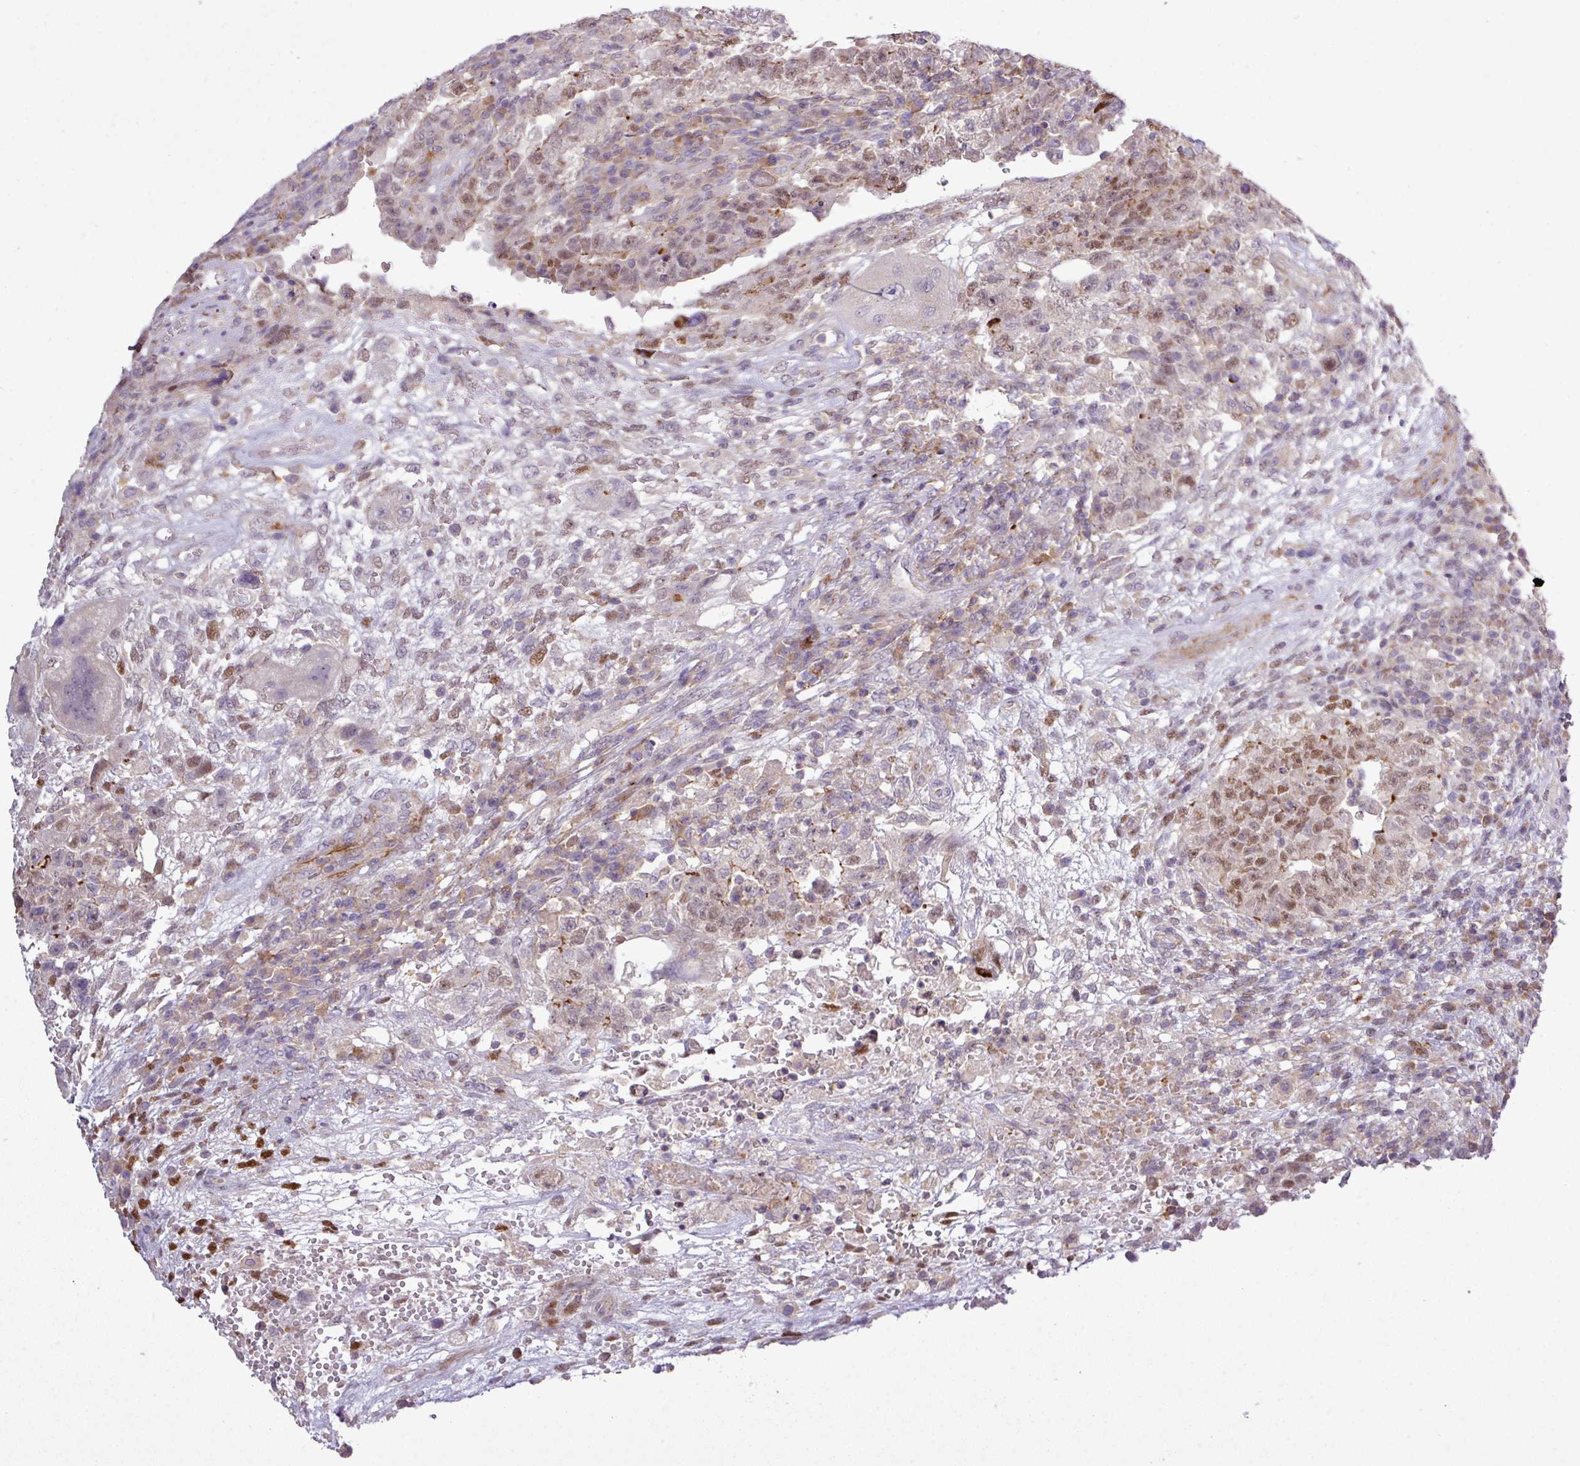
{"staining": {"intensity": "moderate", "quantity": "25%-75%", "location": "nuclear"}, "tissue": "testis cancer", "cell_type": "Tumor cells", "image_type": "cancer", "snomed": [{"axis": "morphology", "description": "Carcinoma, Embryonal, NOS"}, {"axis": "topography", "description": "Testis"}], "caption": "DAB immunohistochemical staining of human embryonal carcinoma (testis) demonstrates moderate nuclear protein expression in approximately 25%-75% of tumor cells.", "gene": "TPRA1", "patient": {"sex": "male", "age": 26}}